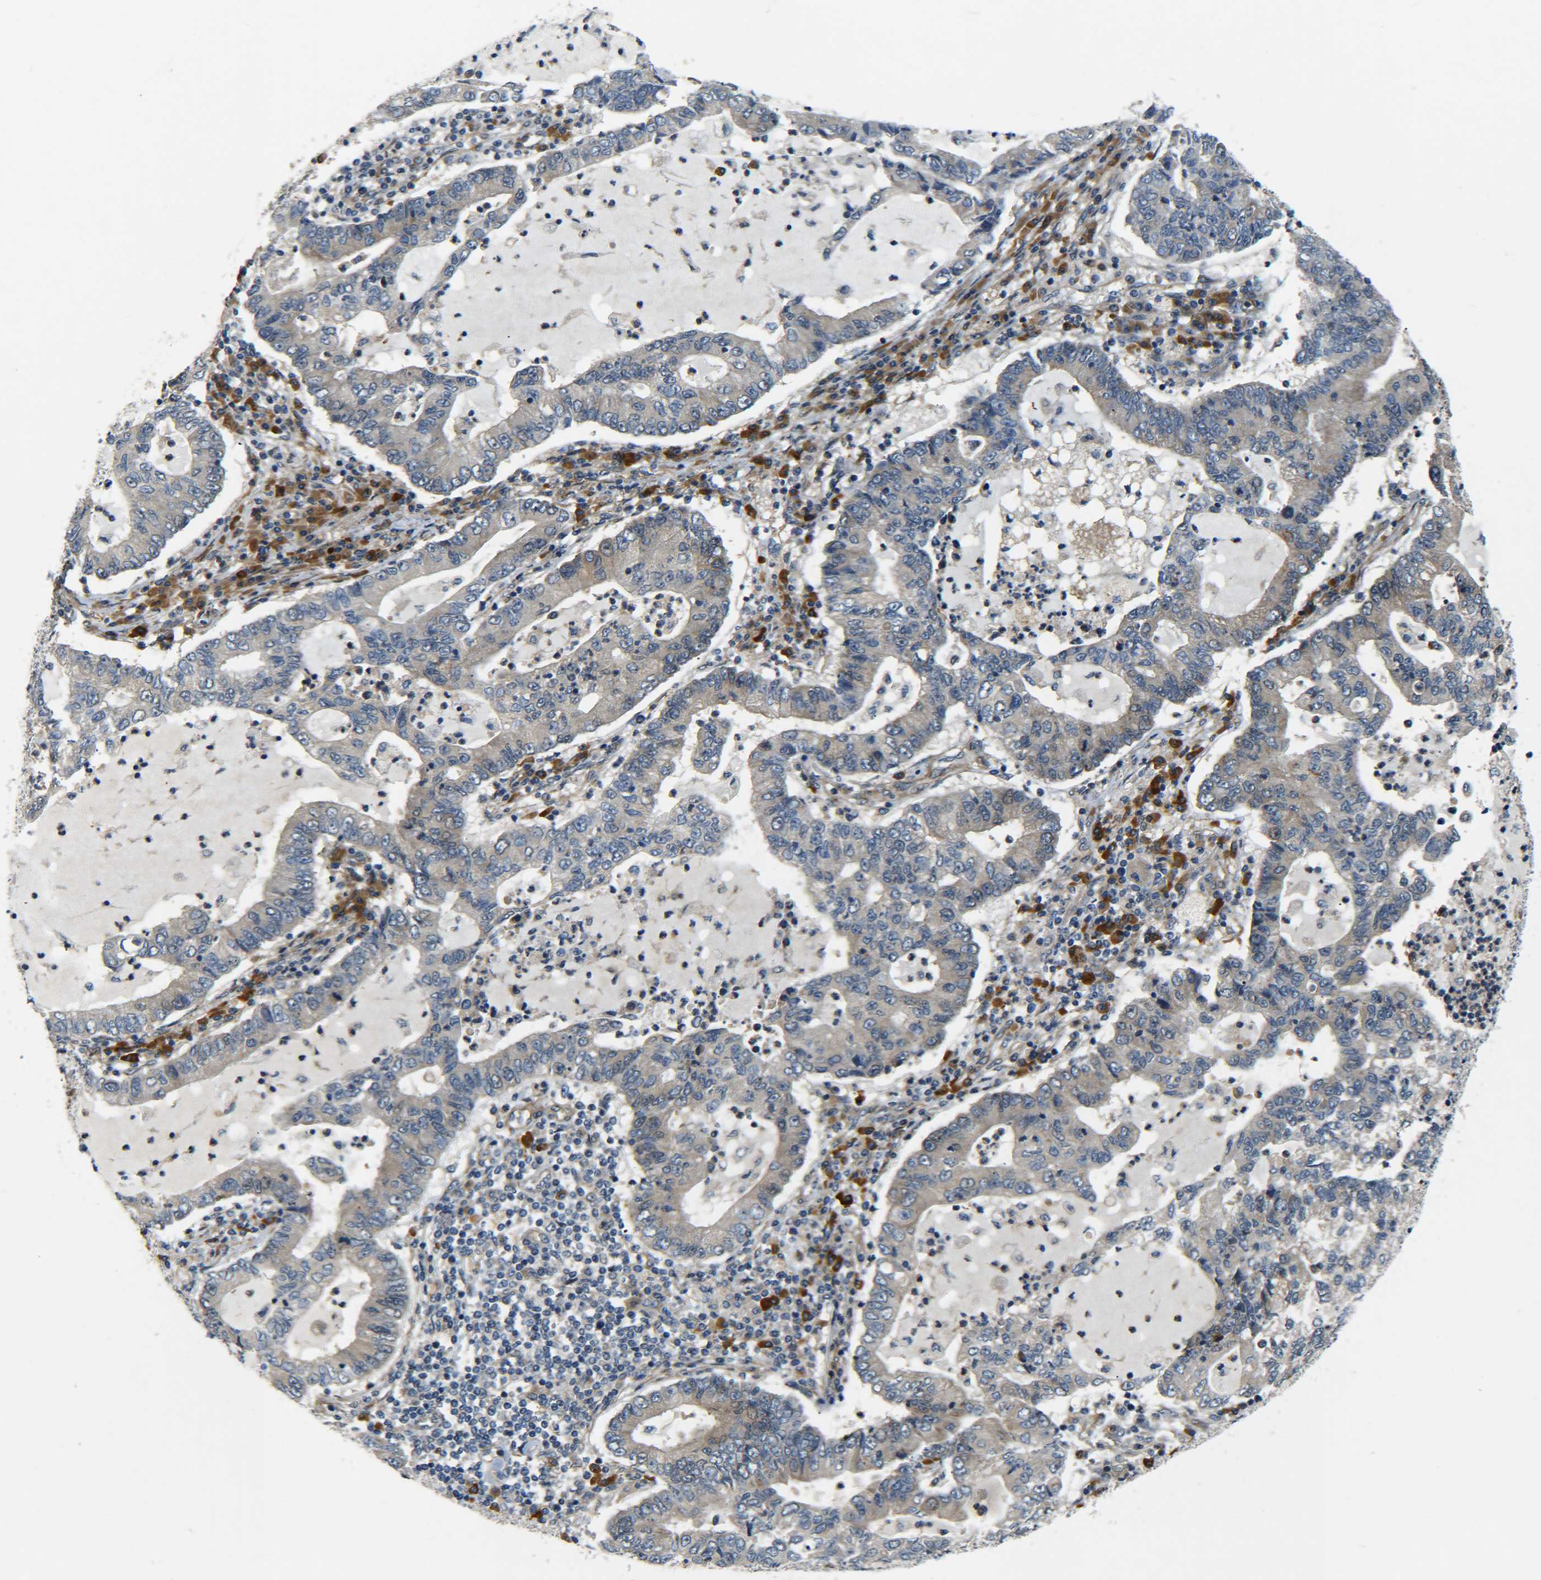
{"staining": {"intensity": "weak", "quantity": "25%-75%", "location": "cytoplasmic/membranous"}, "tissue": "lung cancer", "cell_type": "Tumor cells", "image_type": "cancer", "snomed": [{"axis": "morphology", "description": "Adenocarcinoma, NOS"}, {"axis": "topography", "description": "Lung"}], "caption": "Adenocarcinoma (lung) tissue exhibits weak cytoplasmic/membranous staining in approximately 25%-75% of tumor cells, visualized by immunohistochemistry.", "gene": "MEIS1", "patient": {"sex": "female", "age": 51}}